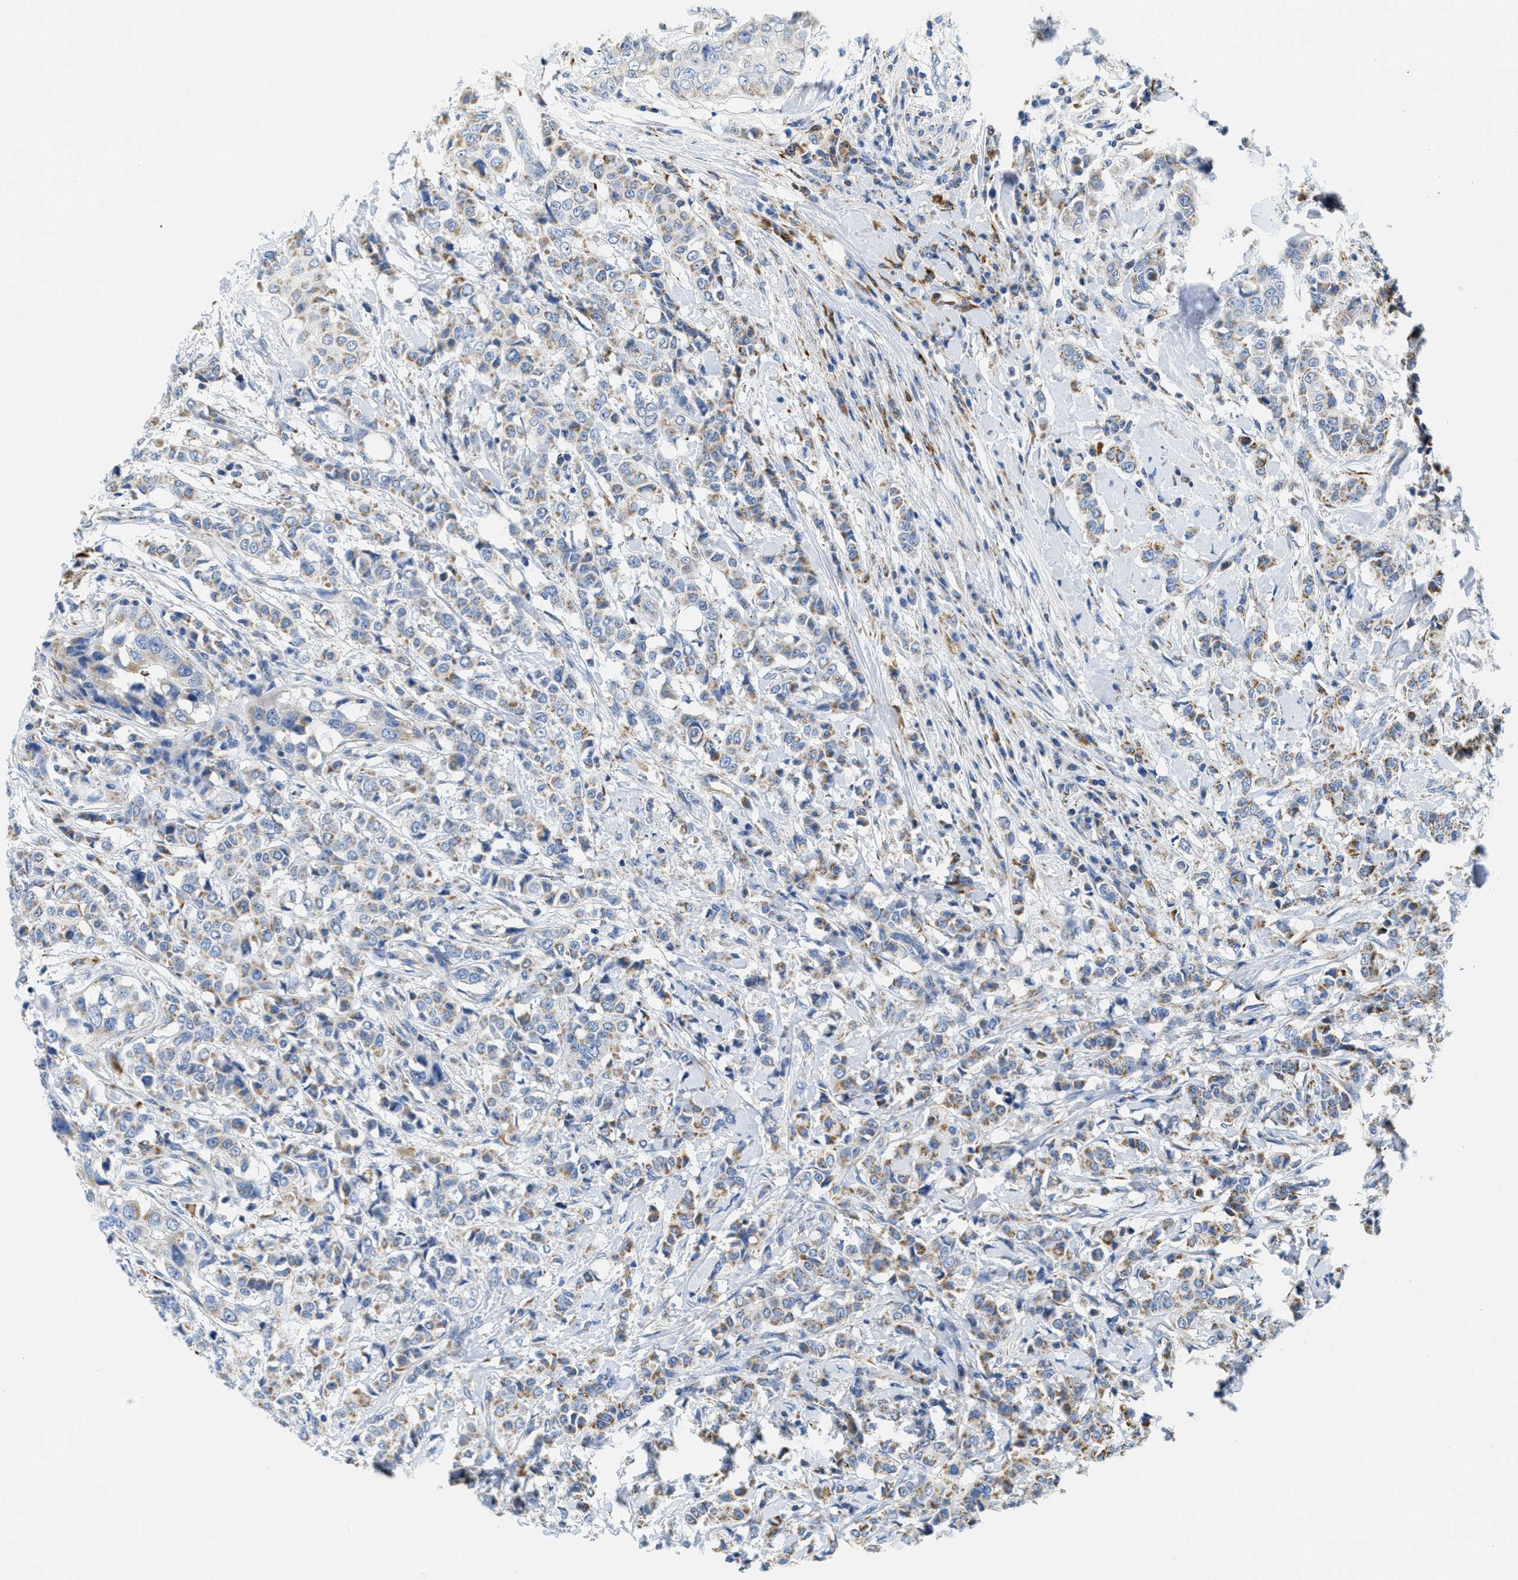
{"staining": {"intensity": "weak", "quantity": "25%-75%", "location": "cytoplasmic/membranous"}, "tissue": "breast cancer", "cell_type": "Tumor cells", "image_type": "cancer", "snomed": [{"axis": "morphology", "description": "Duct carcinoma"}, {"axis": "topography", "description": "Breast"}], "caption": "DAB (3,3'-diaminobenzidine) immunohistochemical staining of human breast intraductal carcinoma reveals weak cytoplasmic/membranous protein positivity in approximately 25%-75% of tumor cells.", "gene": "KCNJ5", "patient": {"sex": "female", "age": 27}}